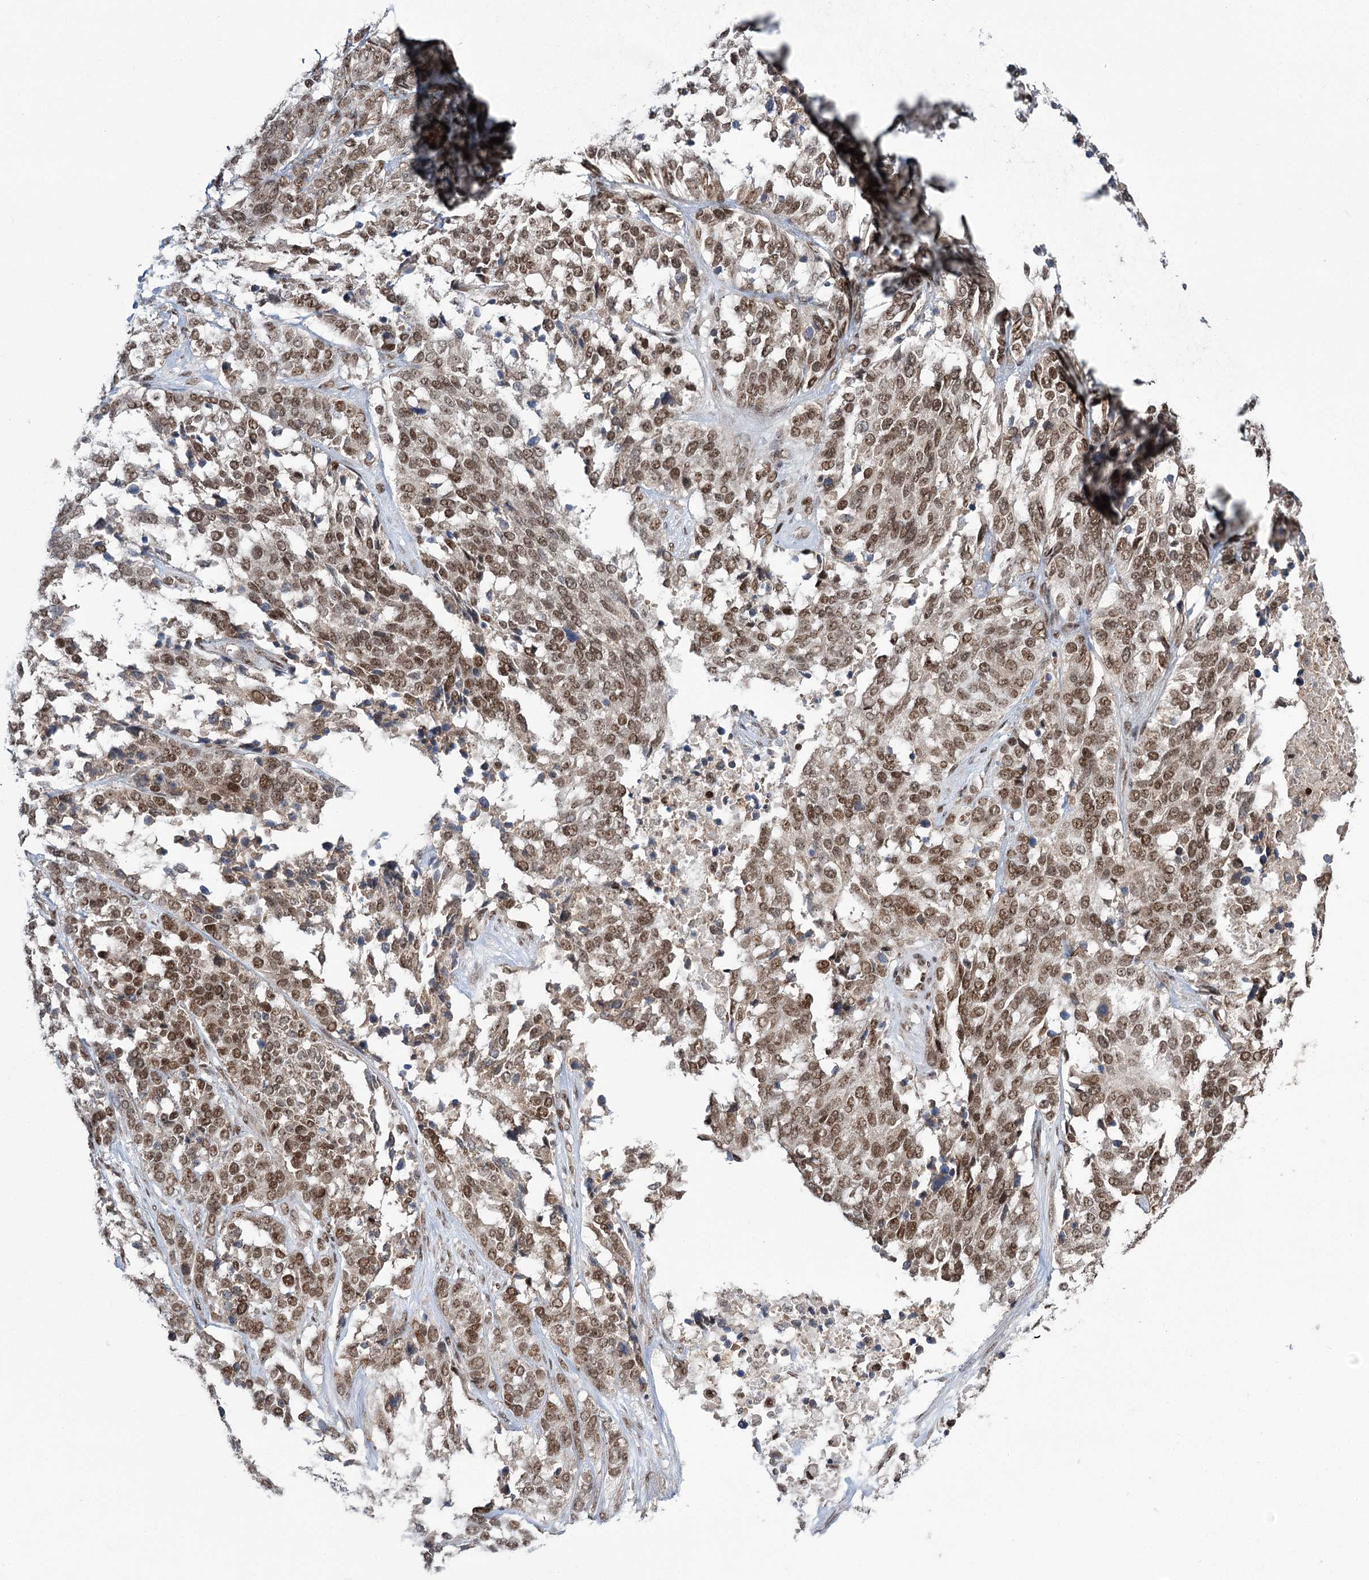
{"staining": {"intensity": "moderate", "quantity": ">75%", "location": "nuclear"}, "tissue": "ovarian cancer", "cell_type": "Tumor cells", "image_type": "cancer", "snomed": [{"axis": "morphology", "description": "Cystadenocarcinoma, serous, NOS"}, {"axis": "topography", "description": "Ovary"}], "caption": "Brown immunohistochemical staining in human serous cystadenocarcinoma (ovarian) exhibits moderate nuclear expression in approximately >75% of tumor cells.", "gene": "ERCC3", "patient": {"sex": "female", "age": 44}}